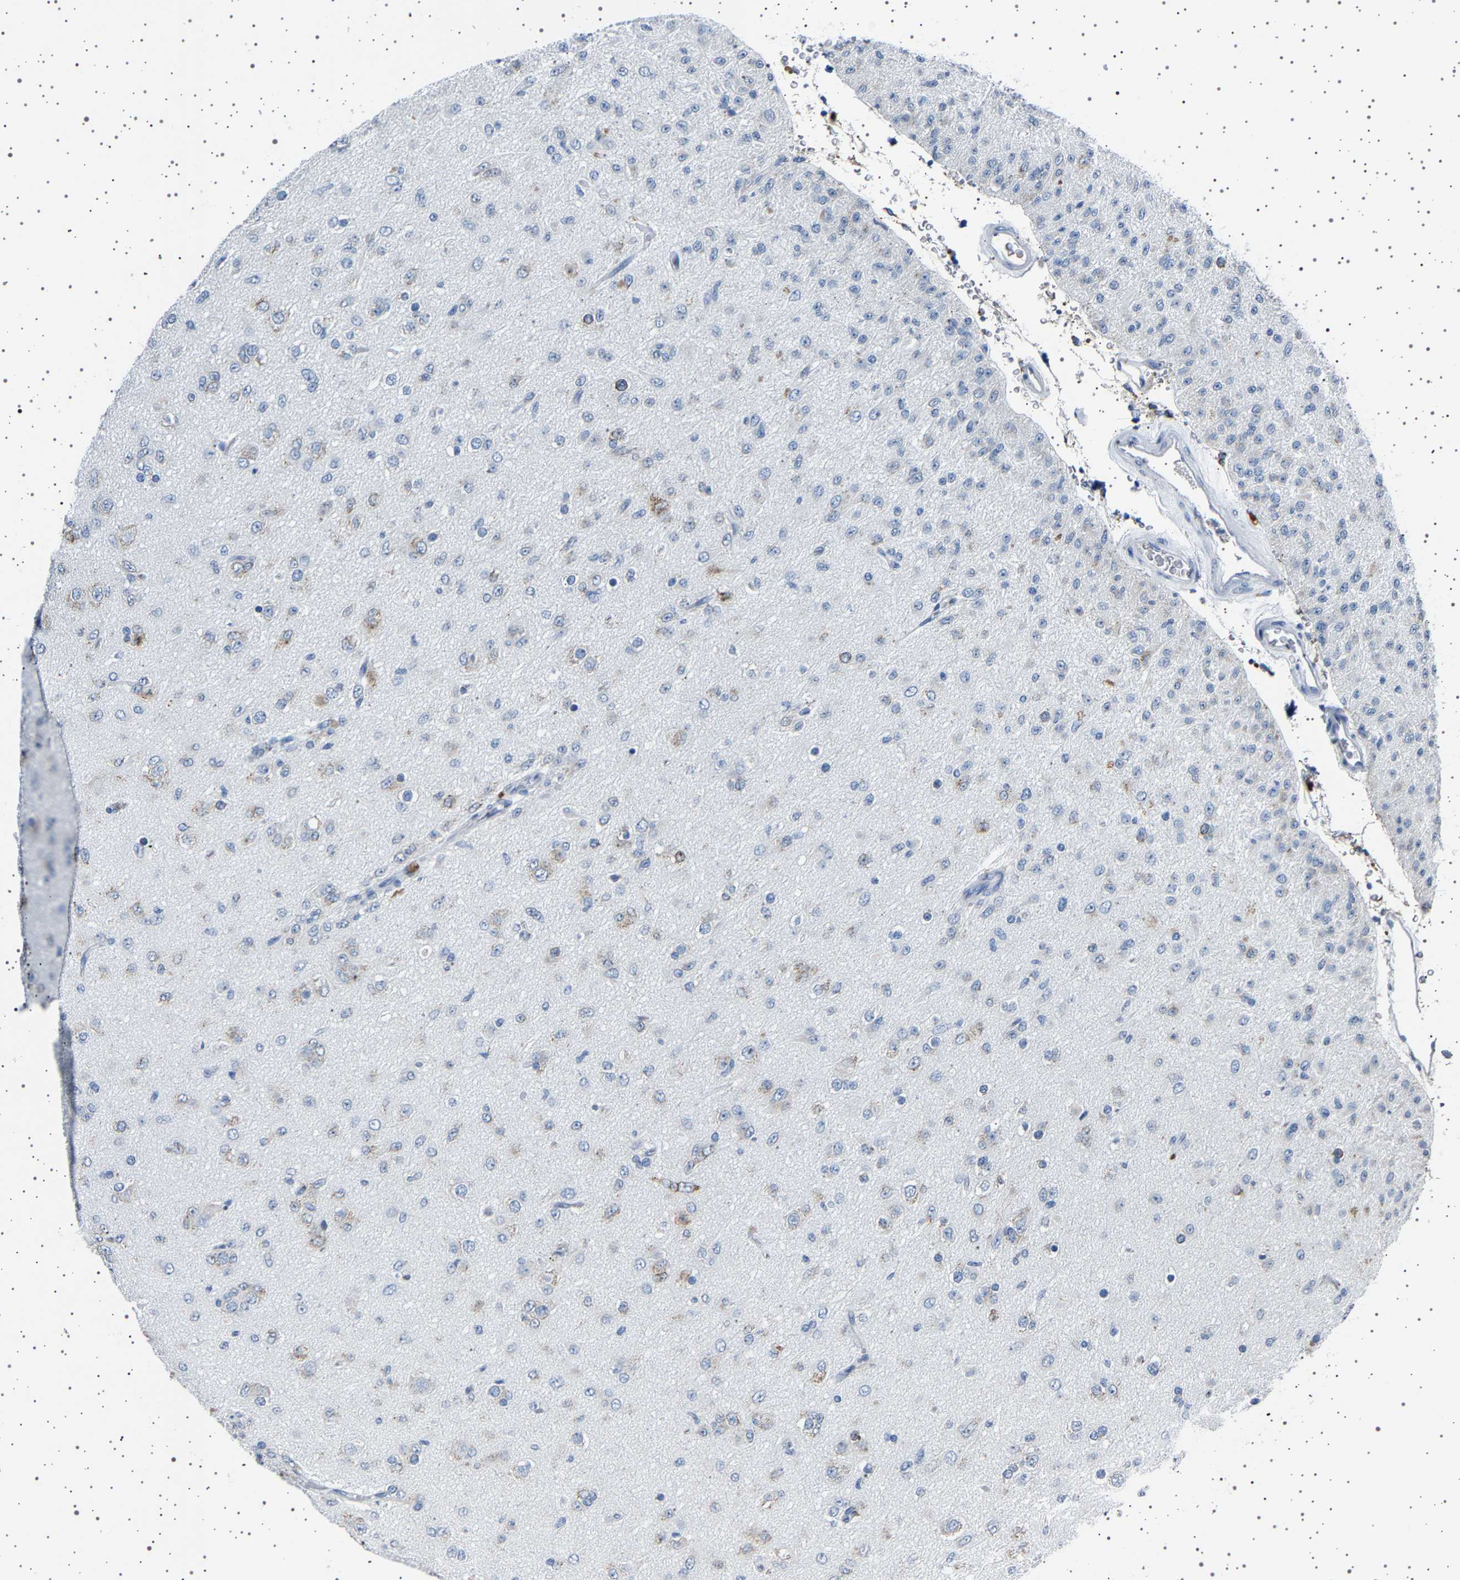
{"staining": {"intensity": "weak", "quantity": "25%-75%", "location": "cytoplasmic/membranous"}, "tissue": "glioma", "cell_type": "Tumor cells", "image_type": "cancer", "snomed": [{"axis": "morphology", "description": "Glioma, malignant, Low grade"}, {"axis": "topography", "description": "Brain"}], "caption": "Tumor cells reveal low levels of weak cytoplasmic/membranous staining in about 25%-75% of cells in malignant glioma (low-grade). (brown staining indicates protein expression, while blue staining denotes nuclei).", "gene": "FTCD", "patient": {"sex": "male", "age": 65}}